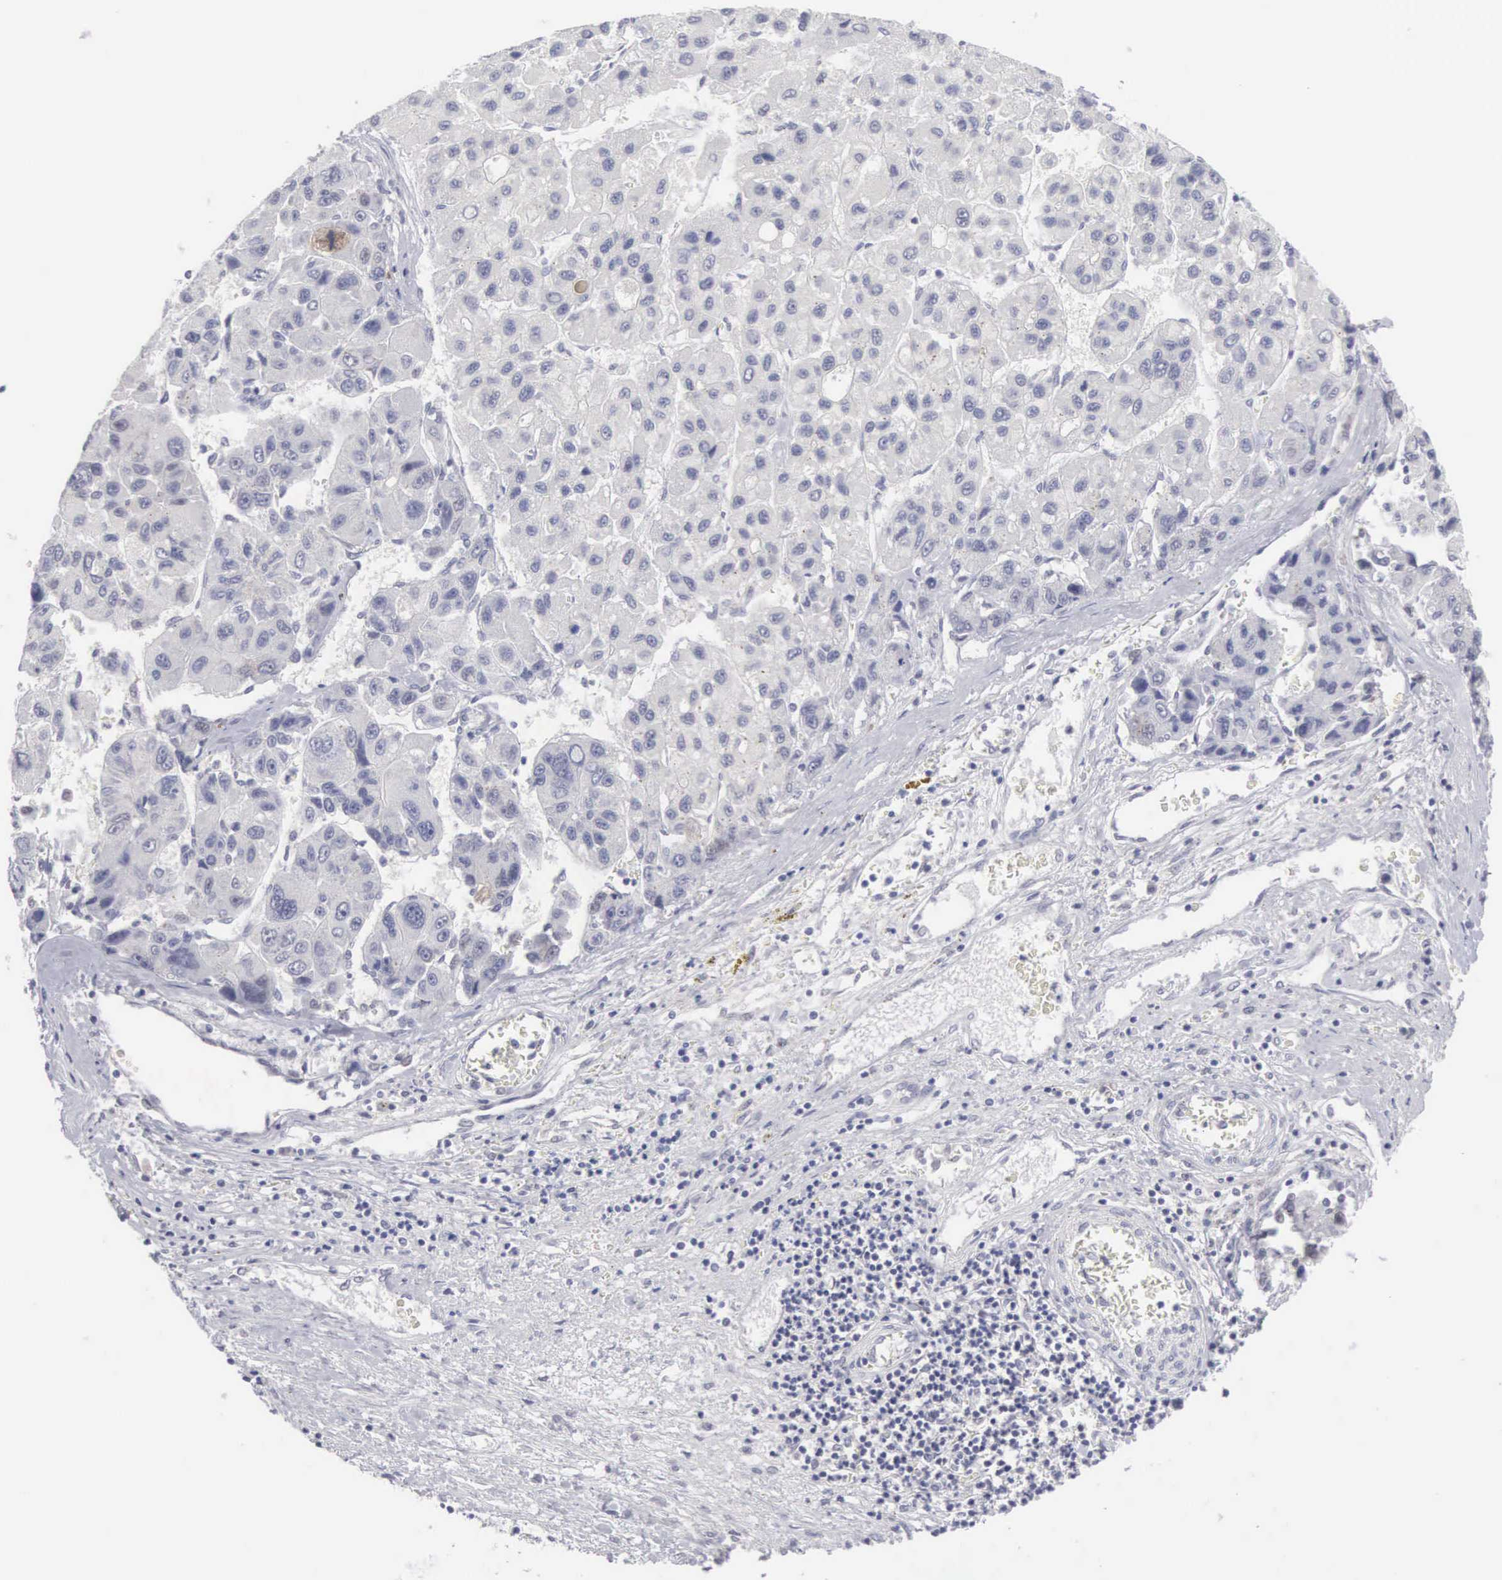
{"staining": {"intensity": "negative", "quantity": "none", "location": "none"}, "tissue": "liver cancer", "cell_type": "Tumor cells", "image_type": "cancer", "snomed": [{"axis": "morphology", "description": "Carcinoma, Hepatocellular, NOS"}, {"axis": "topography", "description": "Liver"}], "caption": "The photomicrograph exhibits no staining of tumor cells in liver hepatocellular carcinoma.", "gene": "MNAT1", "patient": {"sex": "male", "age": 64}}